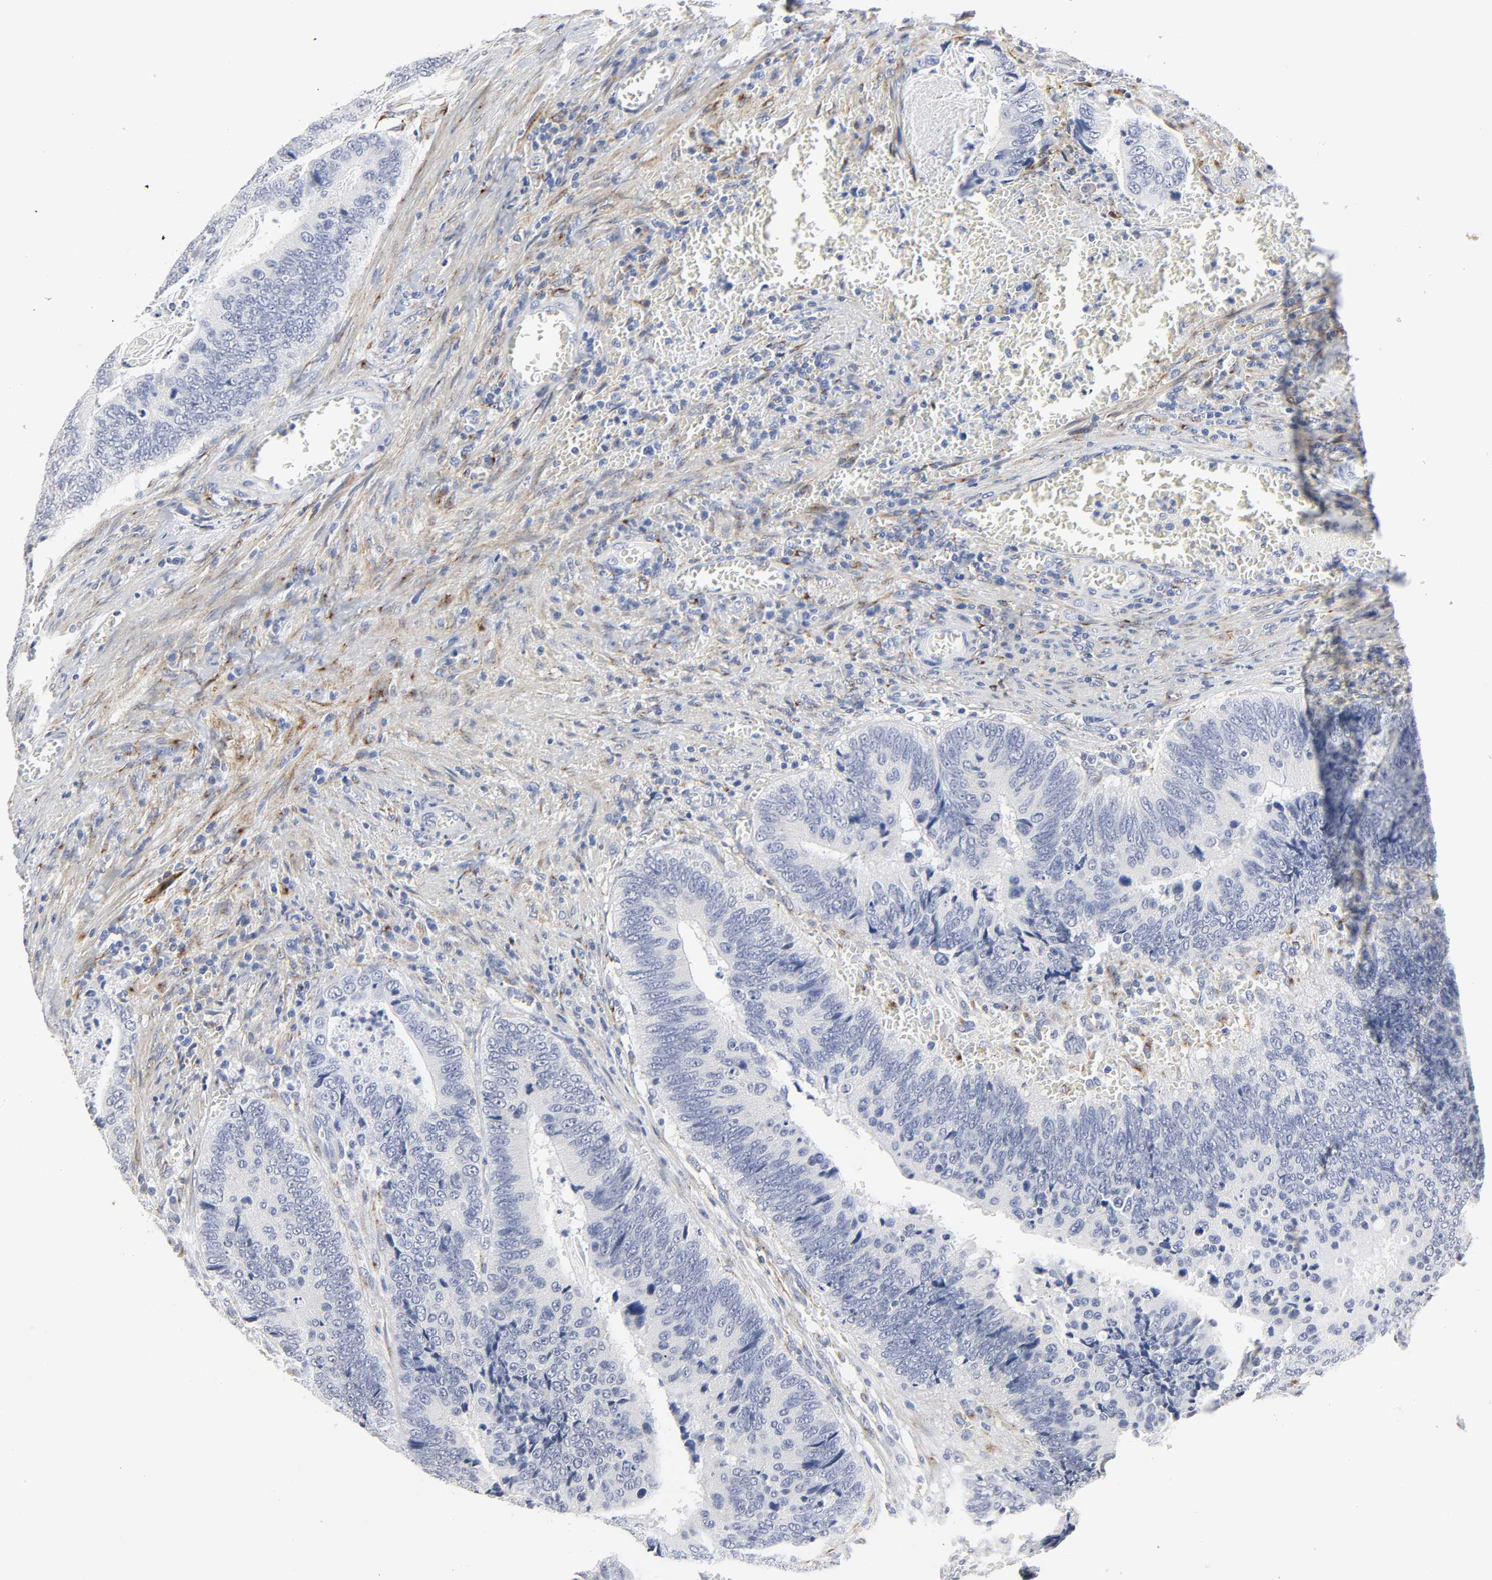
{"staining": {"intensity": "negative", "quantity": "none", "location": "none"}, "tissue": "colorectal cancer", "cell_type": "Tumor cells", "image_type": "cancer", "snomed": [{"axis": "morphology", "description": "Adenocarcinoma, NOS"}, {"axis": "topography", "description": "Colon"}], "caption": "A micrograph of human colorectal adenocarcinoma is negative for staining in tumor cells. (DAB (3,3'-diaminobenzidine) immunohistochemistry (IHC) with hematoxylin counter stain).", "gene": "LRP1", "patient": {"sex": "male", "age": 72}}